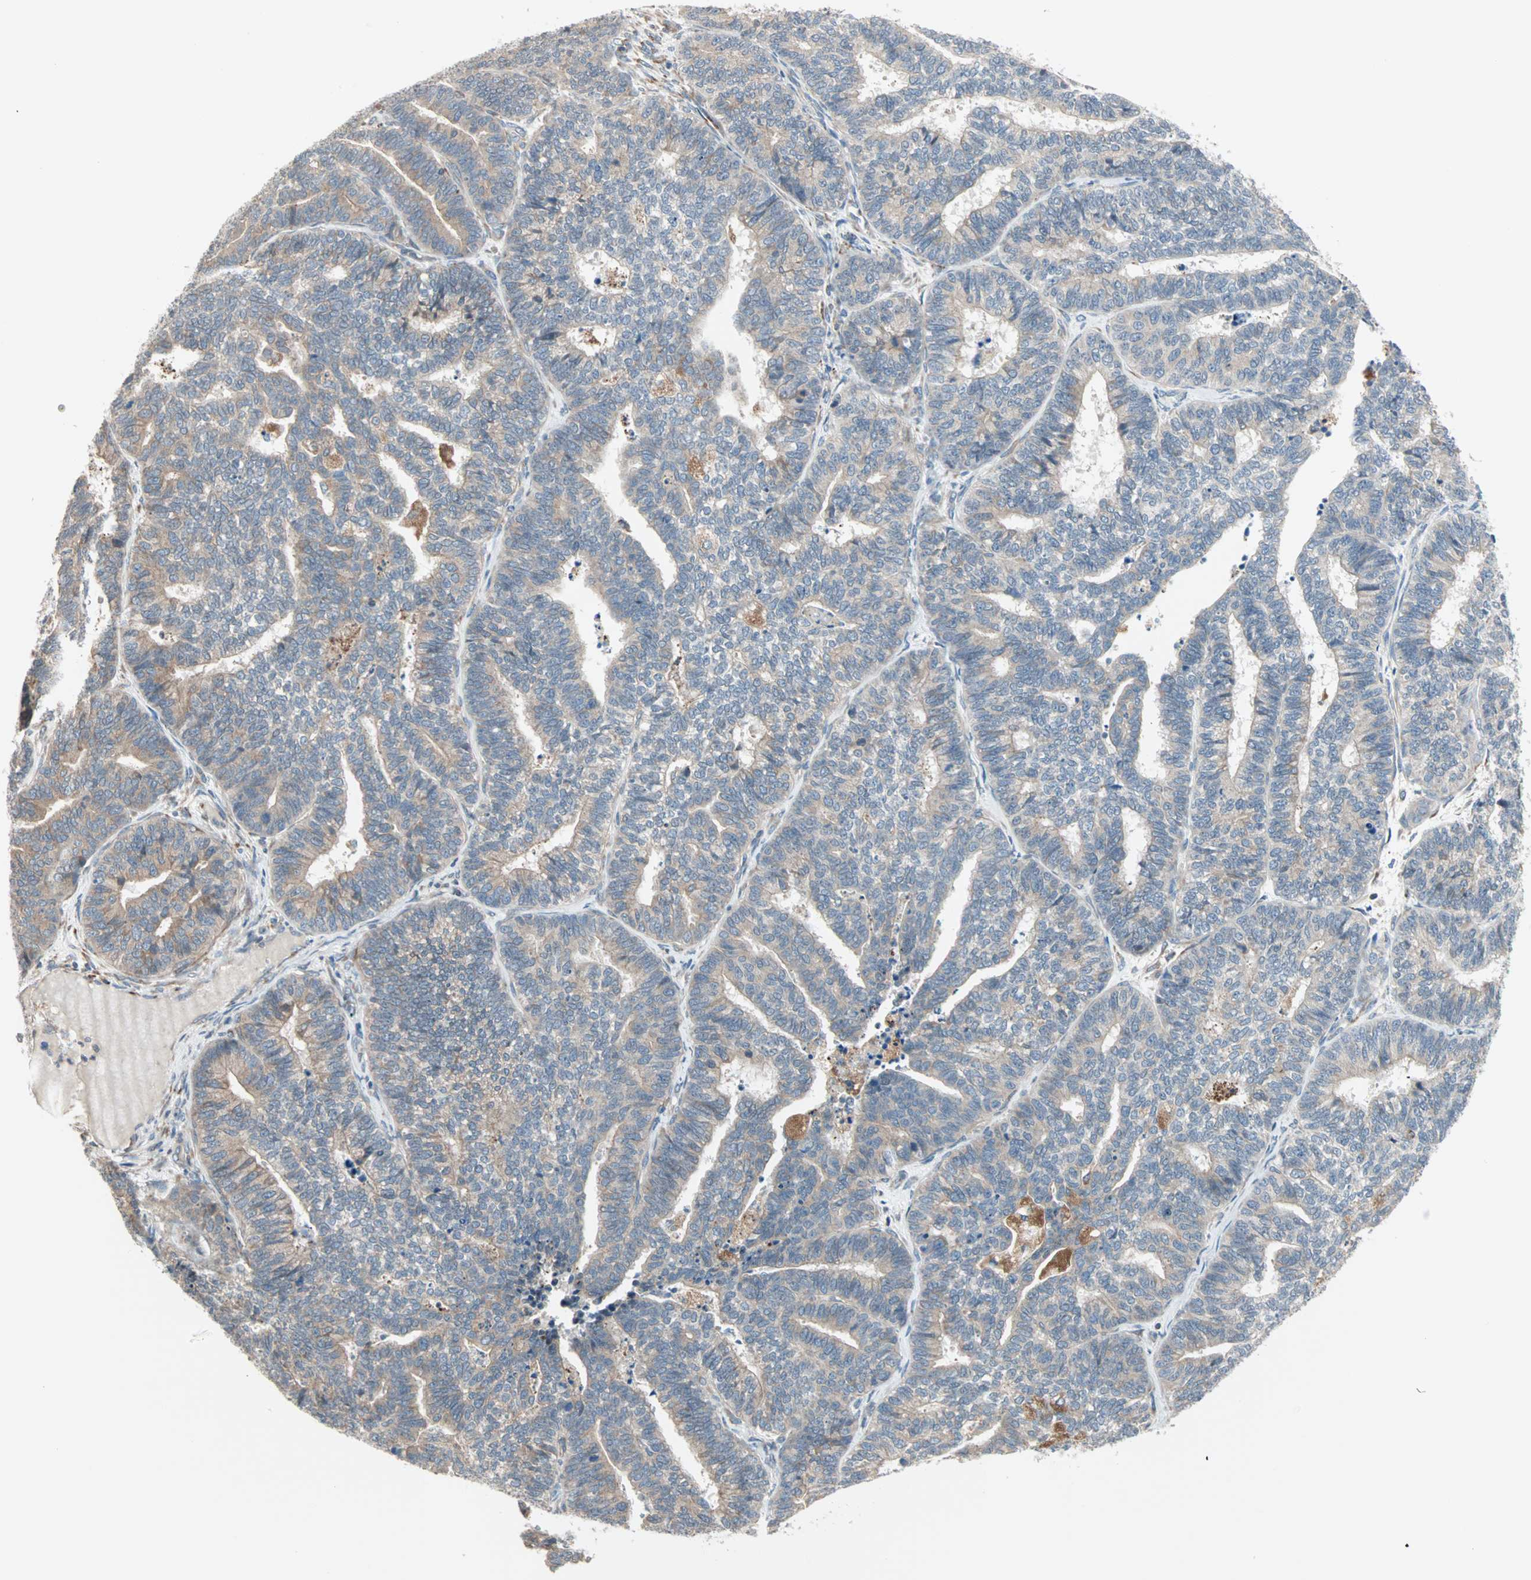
{"staining": {"intensity": "weak", "quantity": "25%-75%", "location": "cytoplasmic/membranous"}, "tissue": "endometrial cancer", "cell_type": "Tumor cells", "image_type": "cancer", "snomed": [{"axis": "morphology", "description": "Adenocarcinoma, NOS"}, {"axis": "topography", "description": "Endometrium"}], "caption": "Weak cytoplasmic/membranous positivity is appreciated in about 25%-75% of tumor cells in adenocarcinoma (endometrial).", "gene": "SAR1A", "patient": {"sex": "female", "age": 70}}